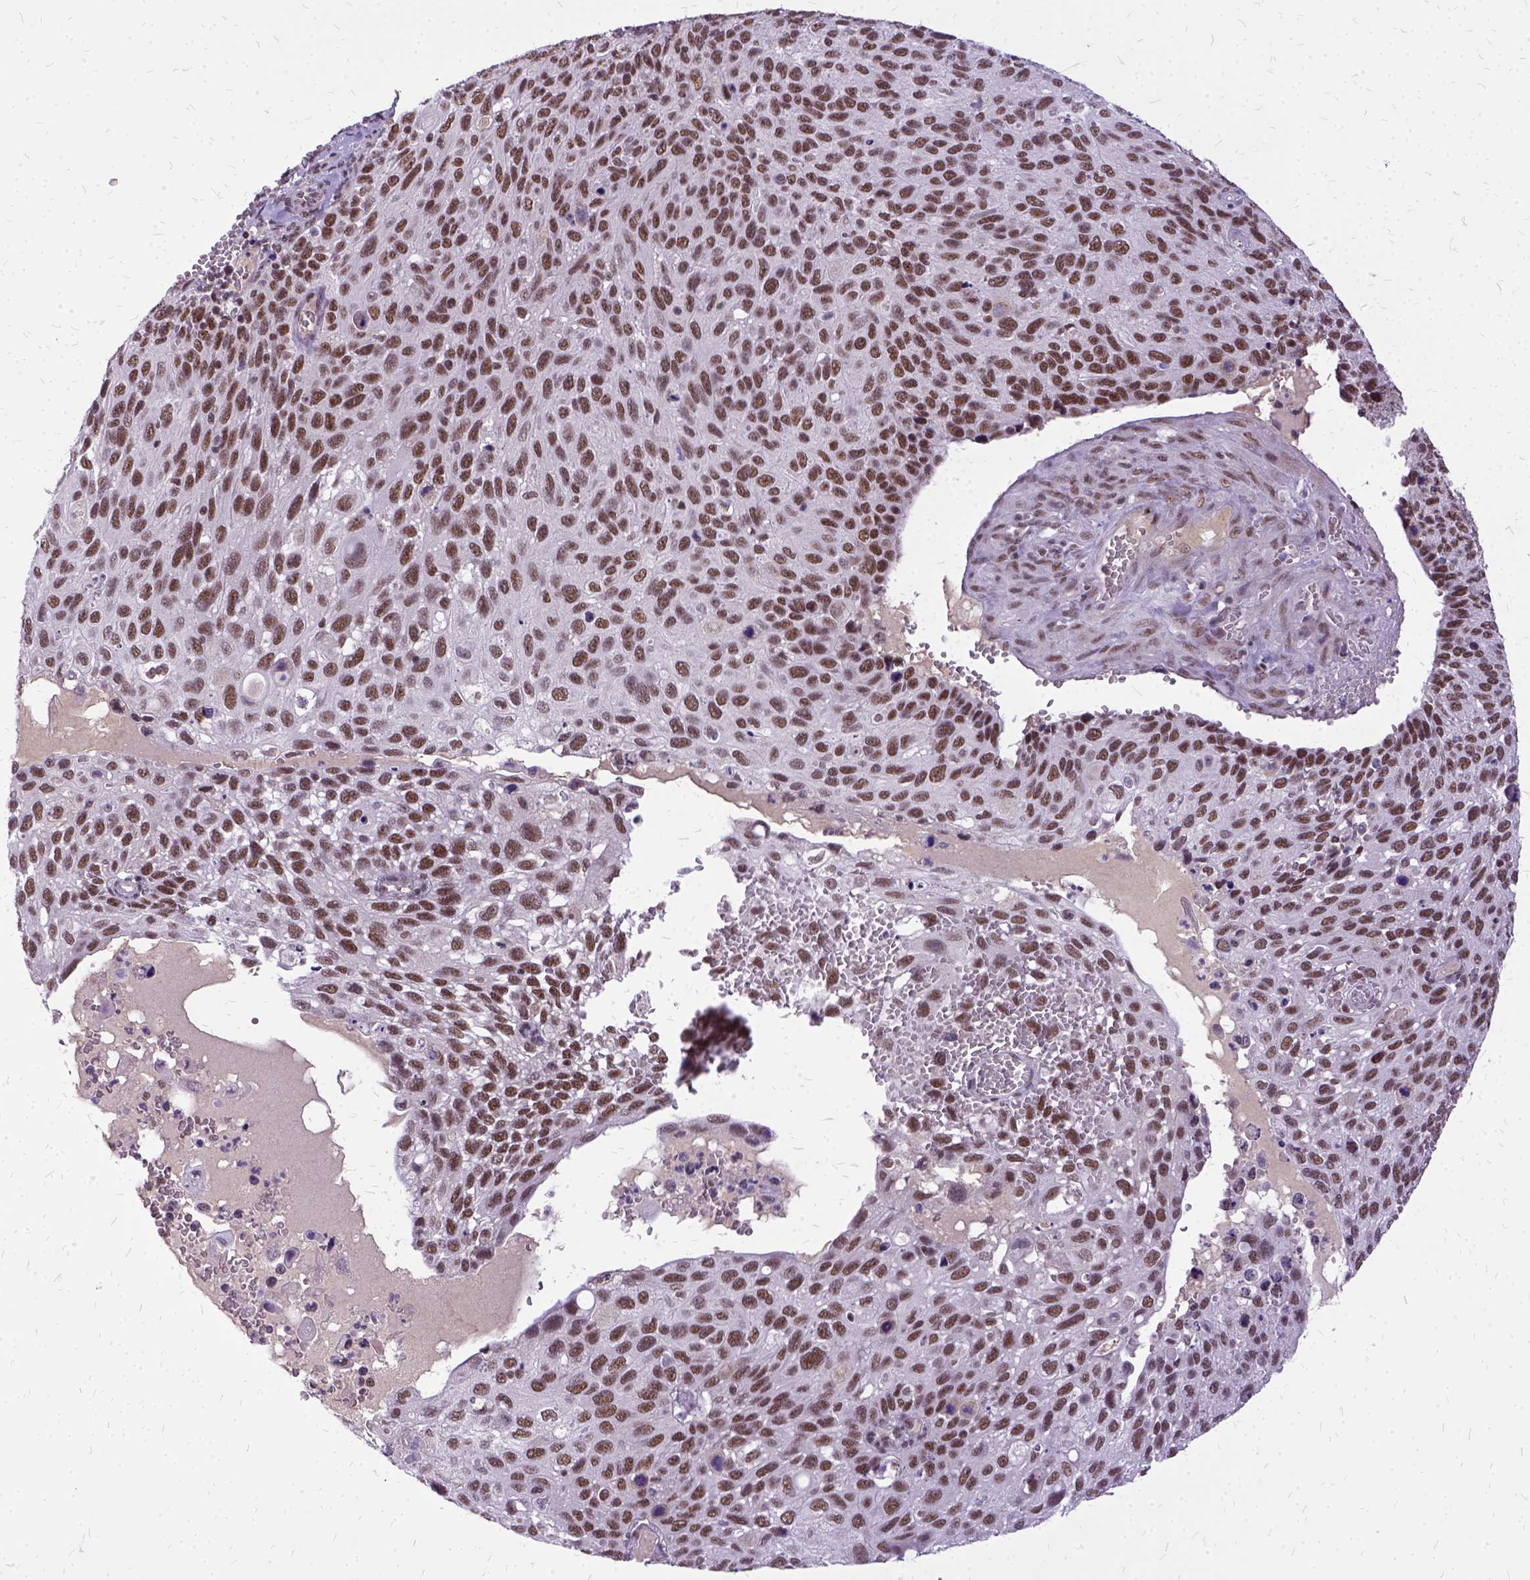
{"staining": {"intensity": "moderate", "quantity": ">75%", "location": "nuclear"}, "tissue": "cervical cancer", "cell_type": "Tumor cells", "image_type": "cancer", "snomed": [{"axis": "morphology", "description": "Squamous cell carcinoma, NOS"}, {"axis": "topography", "description": "Cervix"}], "caption": "A brown stain shows moderate nuclear positivity of a protein in human squamous cell carcinoma (cervical) tumor cells. (DAB = brown stain, brightfield microscopy at high magnification).", "gene": "SETD1A", "patient": {"sex": "female", "age": 70}}